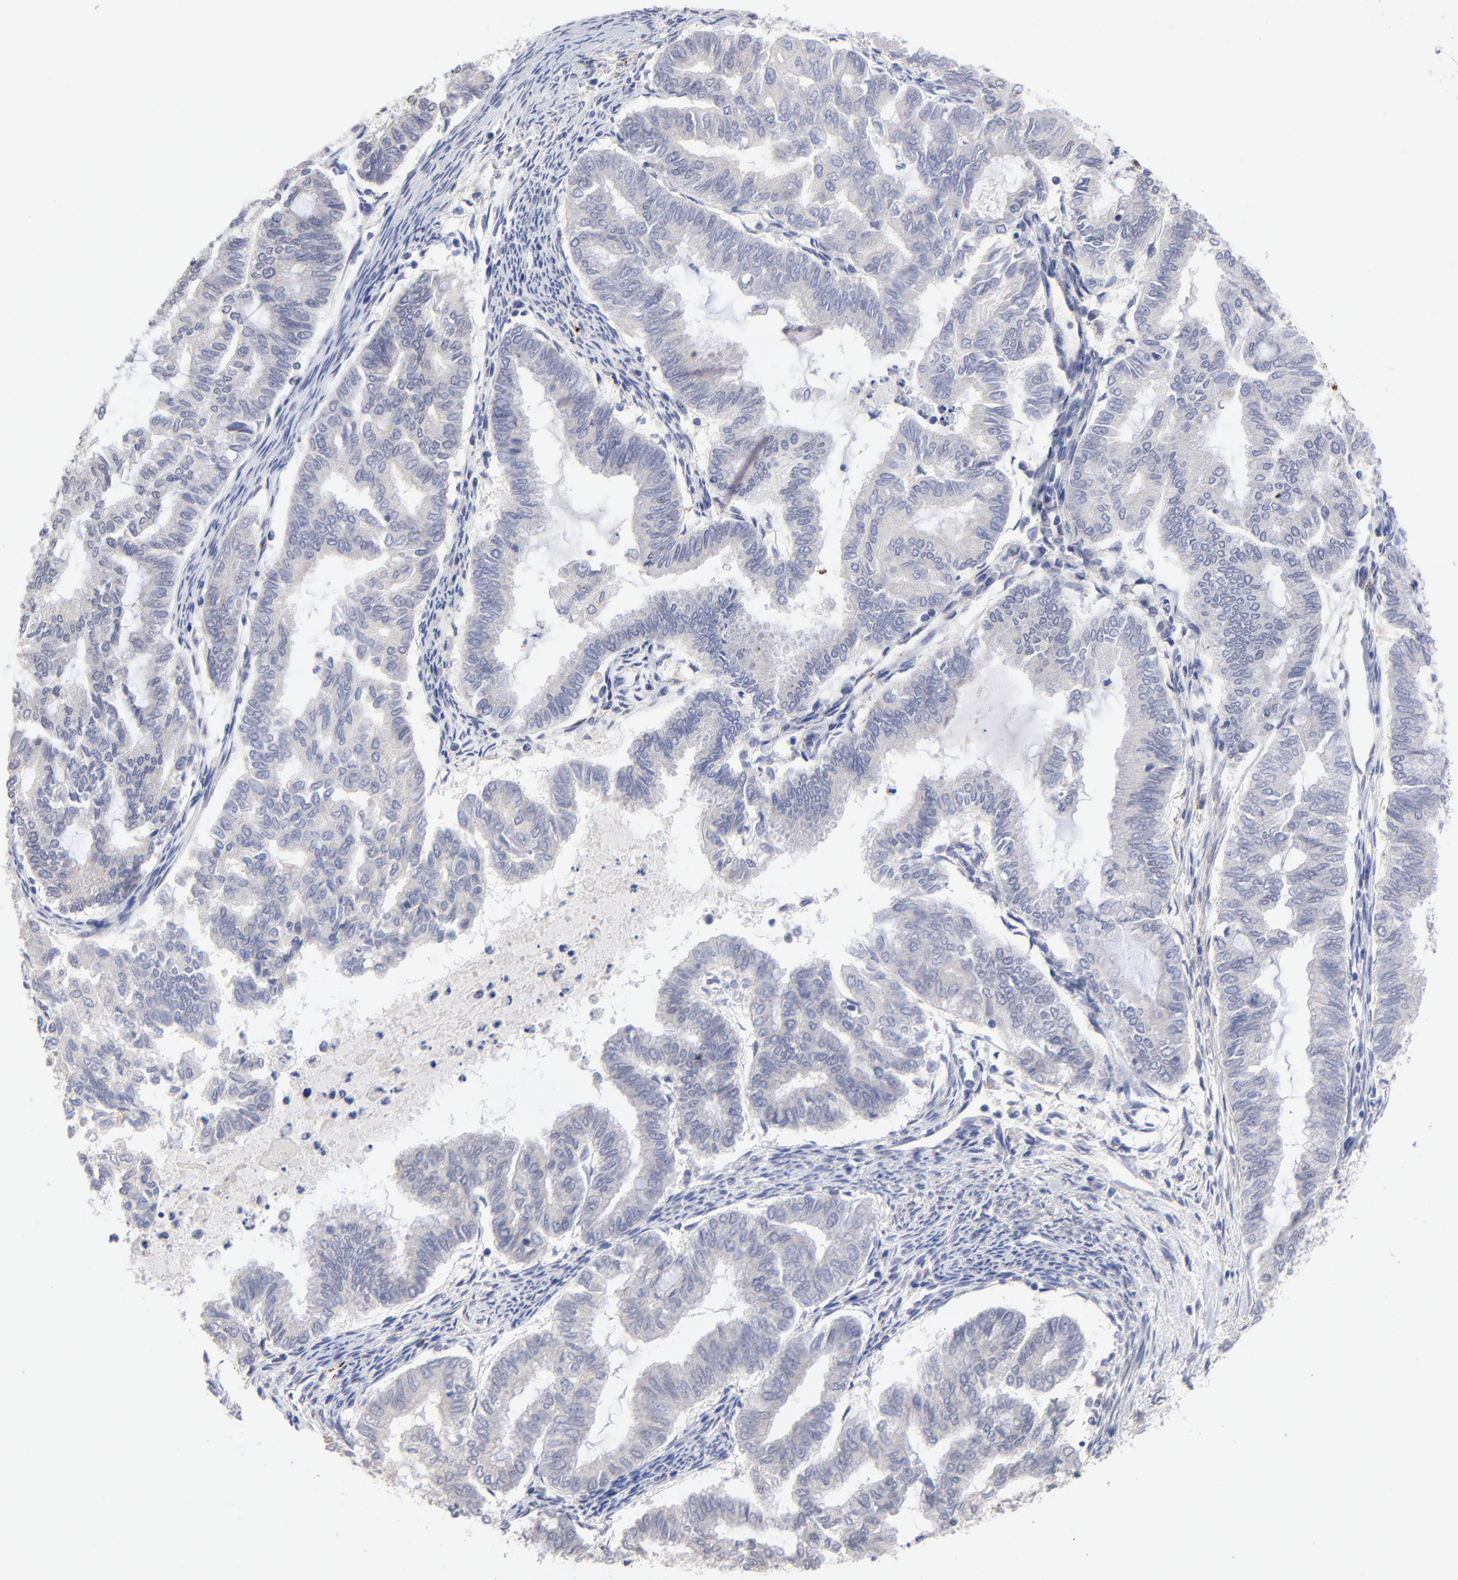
{"staining": {"intensity": "negative", "quantity": "none", "location": "none"}, "tissue": "endometrial cancer", "cell_type": "Tumor cells", "image_type": "cancer", "snomed": [{"axis": "morphology", "description": "Adenocarcinoma, NOS"}, {"axis": "topography", "description": "Endometrium"}], "caption": "Endometrial cancer (adenocarcinoma) stained for a protein using immunohistochemistry (IHC) shows no staining tumor cells.", "gene": "PDE4B", "patient": {"sex": "female", "age": 79}}